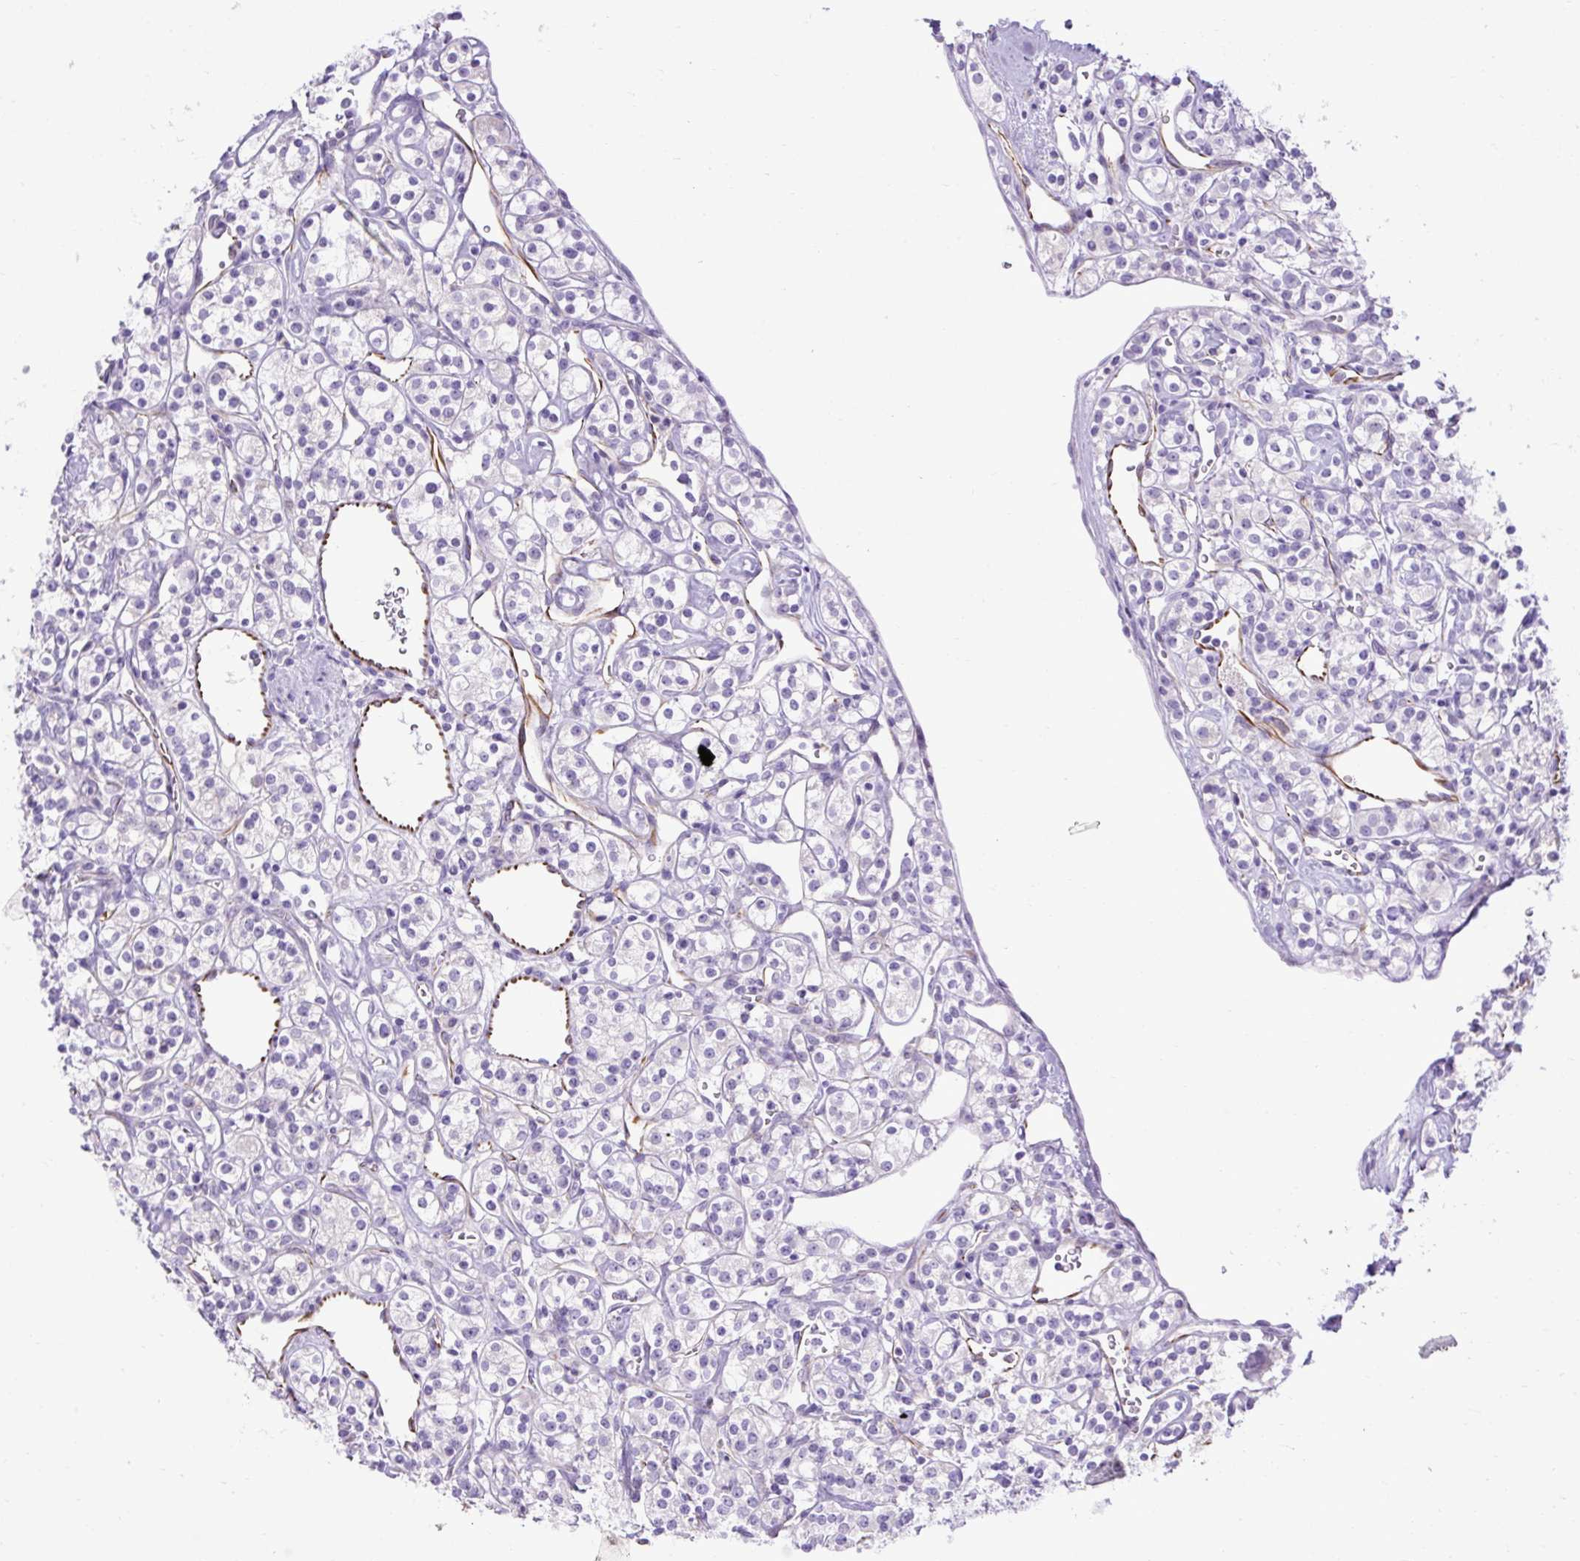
{"staining": {"intensity": "negative", "quantity": "none", "location": "none"}, "tissue": "renal cancer", "cell_type": "Tumor cells", "image_type": "cancer", "snomed": [{"axis": "morphology", "description": "Adenocarcinoma, NOS"}, {"axis": "topography", "description": "Kidney"}], "caption": "Tumor cells show no significant expression in renal cancer.", "gene": "SPTBN5", "patient": {"sex": "male", "age": 77}}